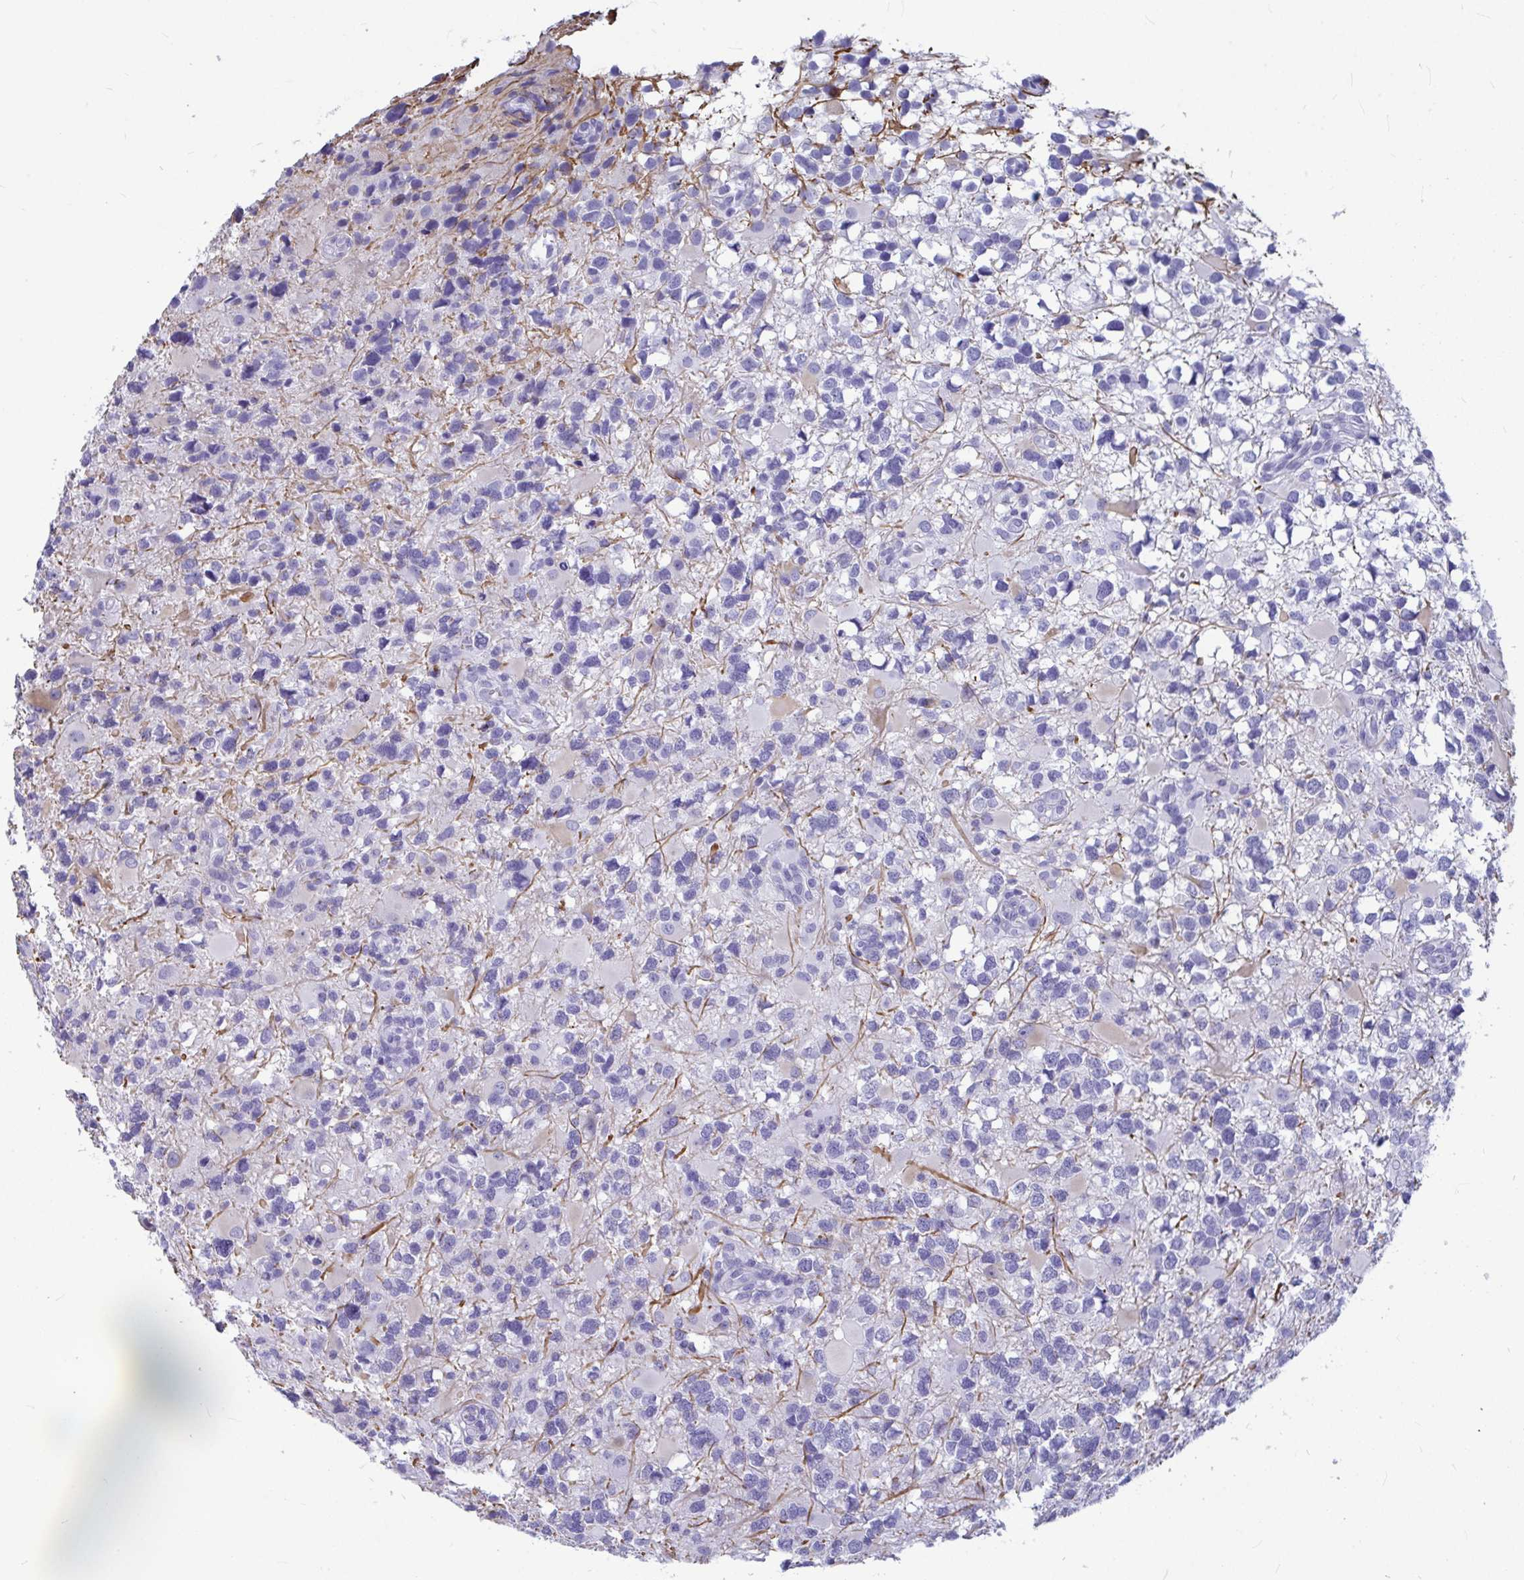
{"staining": {"intensity": "negative", "quantity": "none", "location": "none"}, "tissue": "glioma", "cell_type": "Tumor cells", "image_type": "cancer", "snomed": [{"axis": "morphology", "description": "Glioma, malignant, High grade"}, {"axis": "topography", "description": "Brain"}], "caption": "Immunohistochemistry (IHC) micrograph of neoplastic tissue: human glioma stained with DAB (3,3'-diaminobenzidine) exhibits no significant protein positivity in tumor cells.", "gene": "OR5J2", "patient": {"sex": "male", "age": 54}}